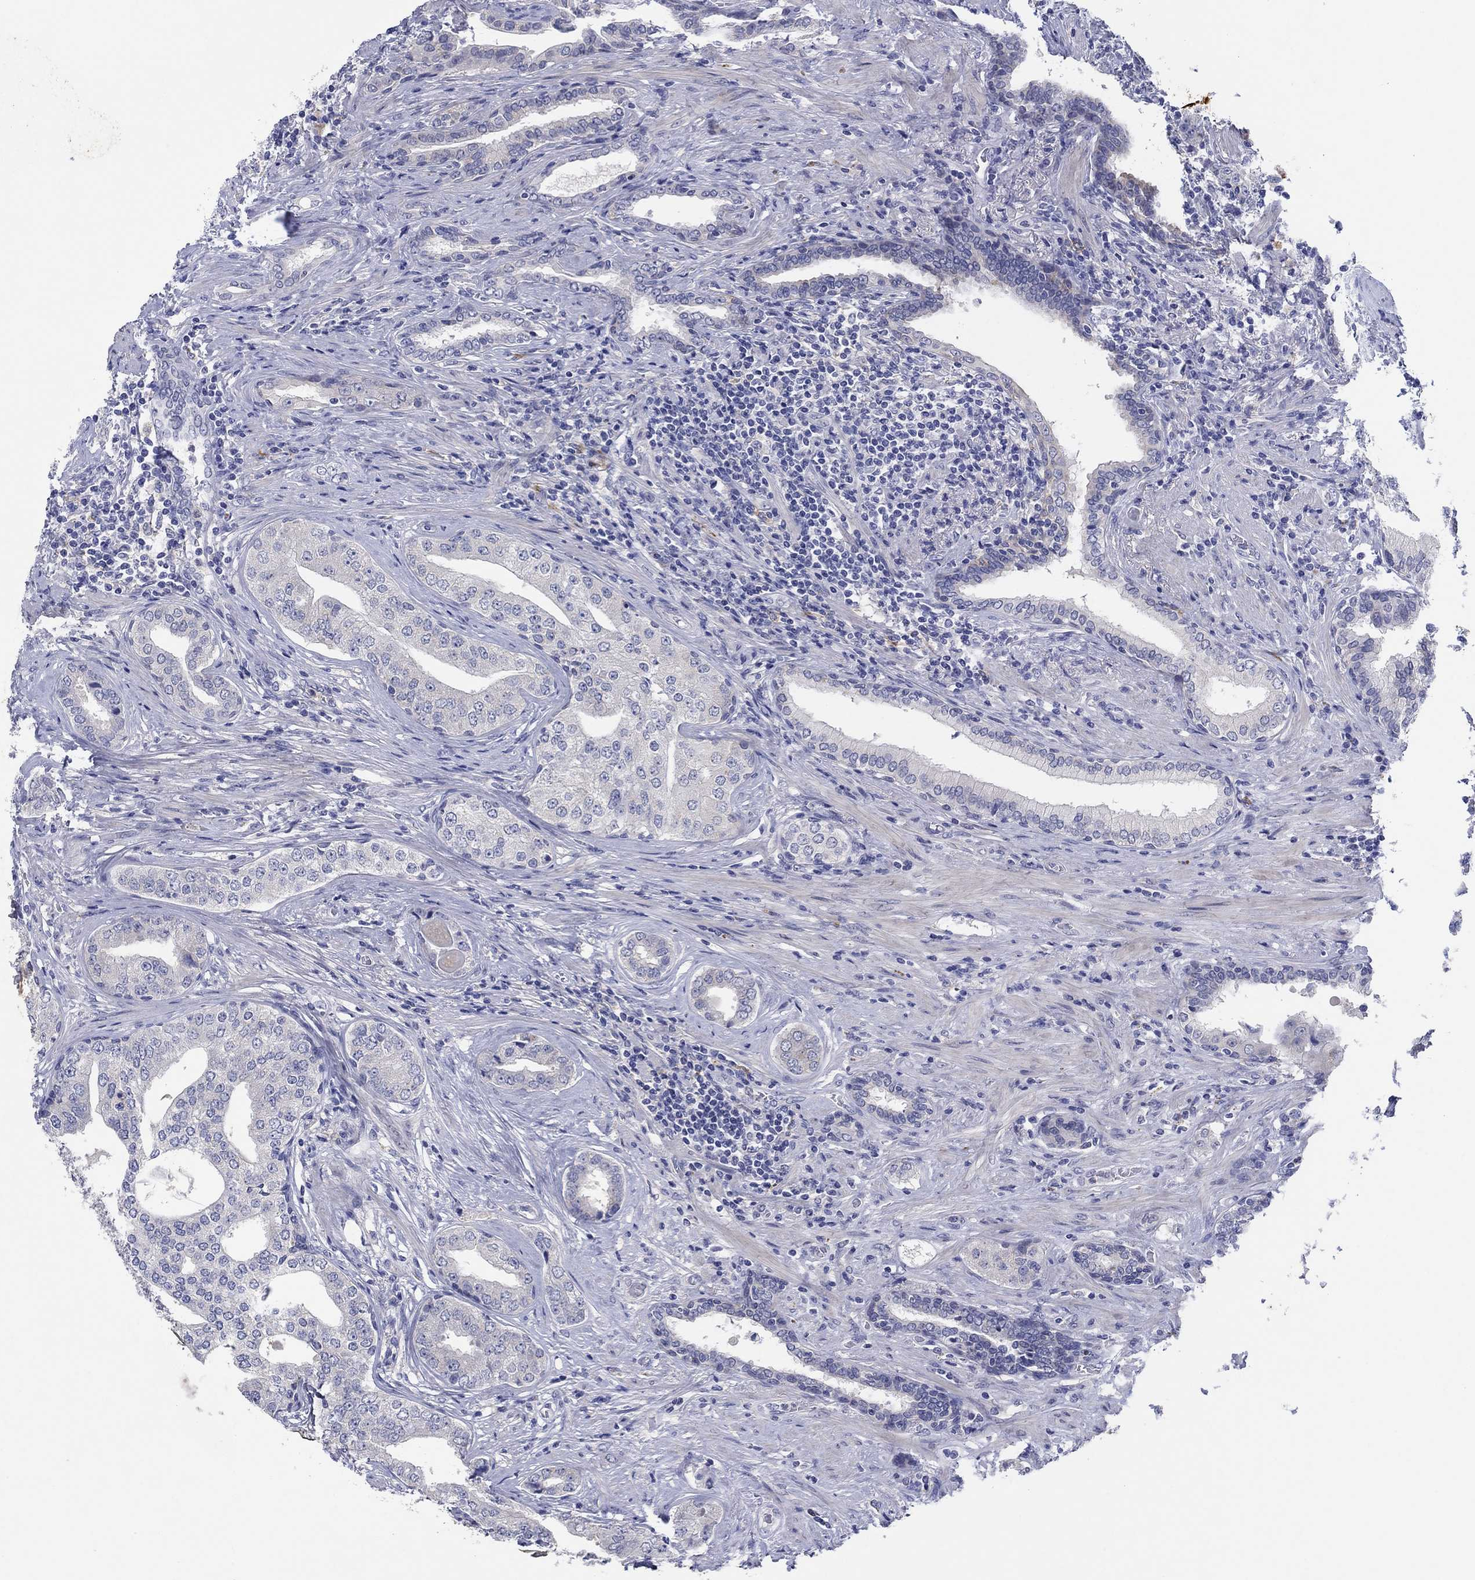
{"staining": {"intensity": "negative", "quantity": "none", "location": "none"}, "tissue": "prostate cancer", "cell_type": "Tumor cells", "image_type": "cancer", "snomed": [{"axis": "morphology", "description": "Adenocarcinoma, Low grade"}, {"axis": "topography", "description": "Prostate and seminal vesicle, NOS"}], "caption": "Tumor cells show no significant protein positivity in prostate cancer.", "gene": "HDC", "patient": {"sex": "male", "age": 61}}